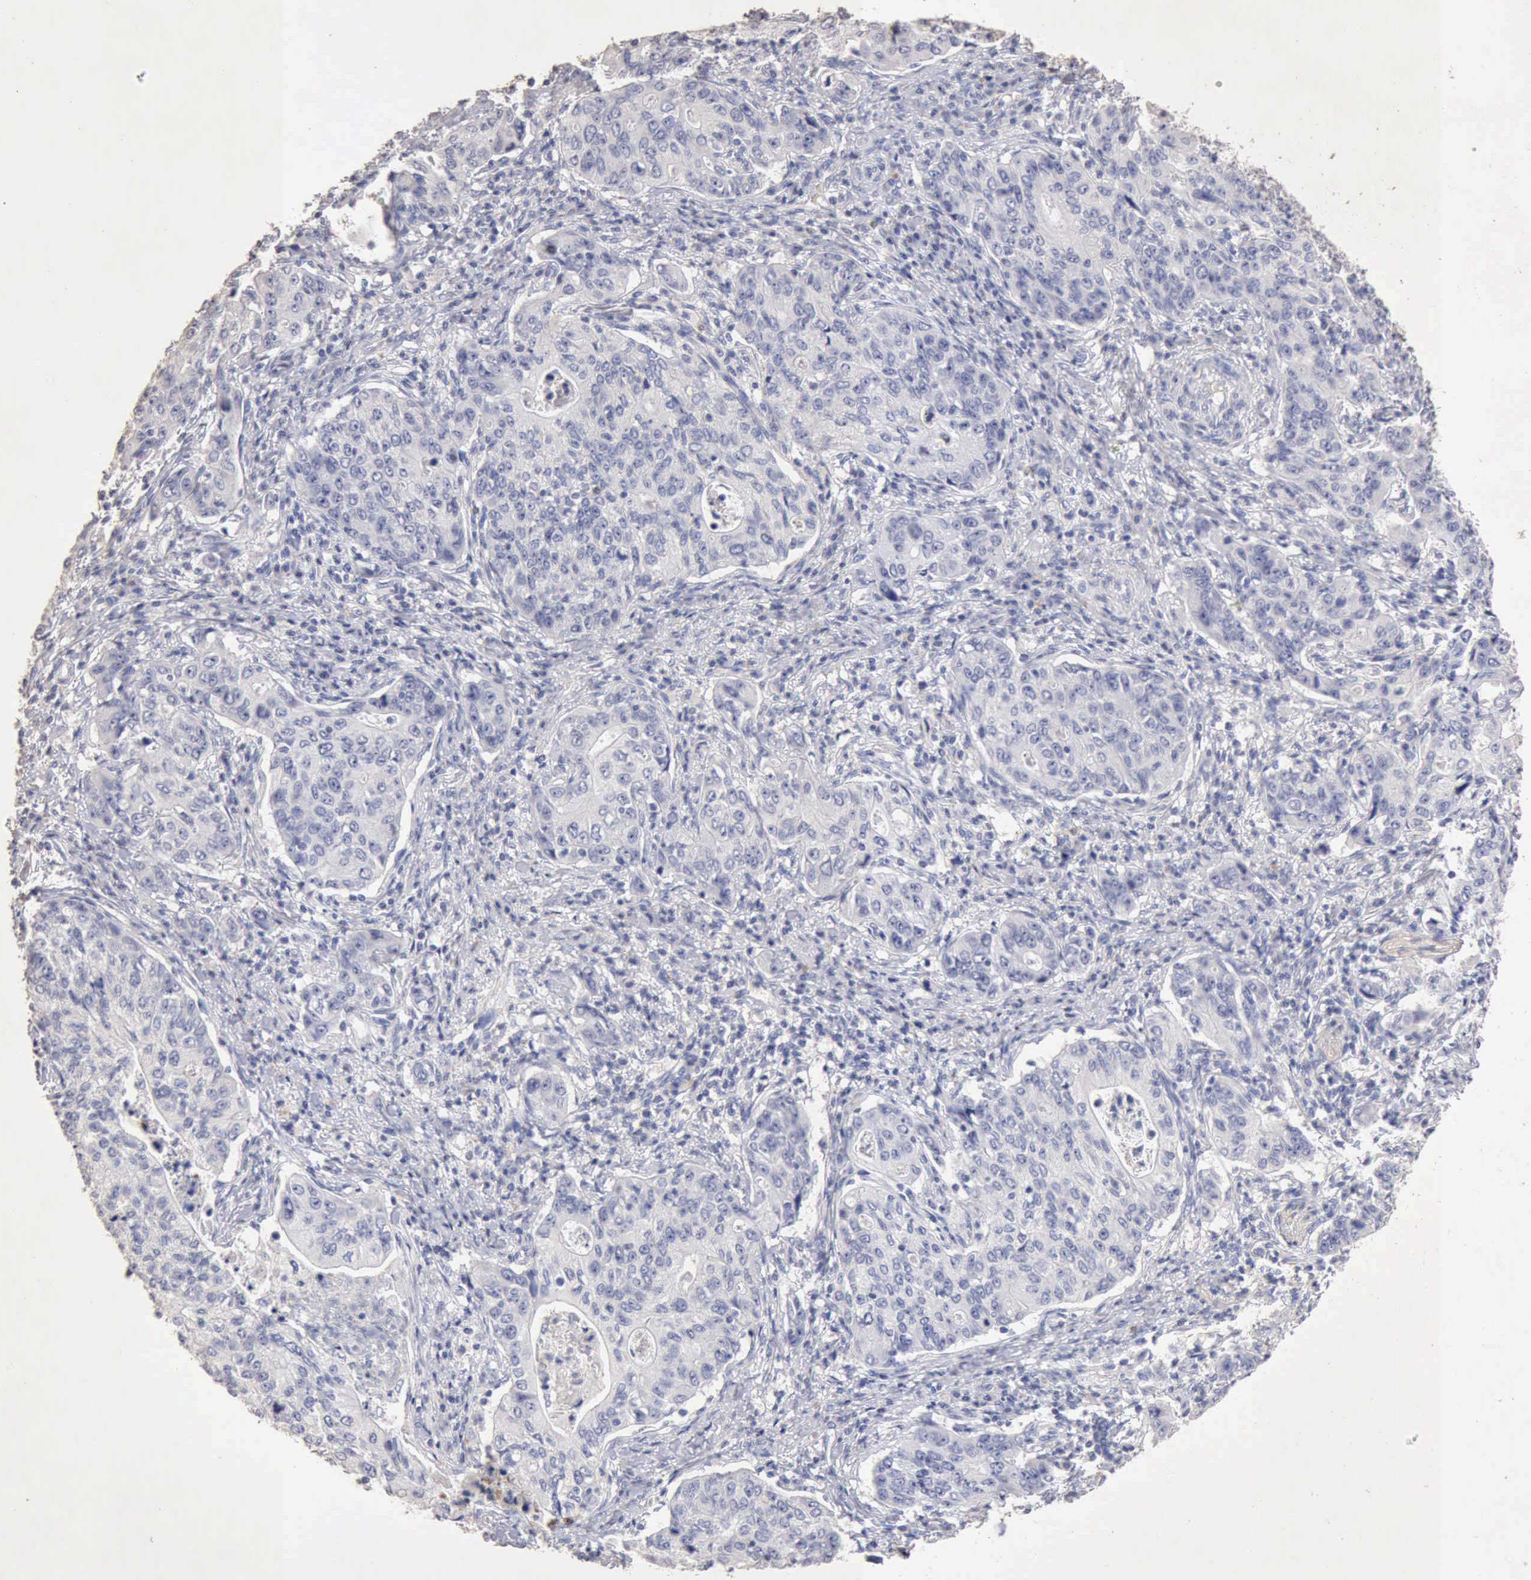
{"staining": {"intensity": "negative", "quantity": "none", "location": "none"}, "tissue": "stomach cancer", "cell_type": "Tumor cells", "image_type": "cancer", "snomed": [{"axis": "morphology", "description": "Adenocarcinoma, NOS"}, {"axis": "topography", "description": "Esophagus"}, {"axis": "topography", "description": "Stomach"}], "caption": "Immunohistochemical staining of stomach cancer (adenocarcinoma) exhibits no significant expression in tumor cells. Nuclei are stained in blue.", "gene": "KRT6B", "patient": {"sex": "male", "age": 74}}